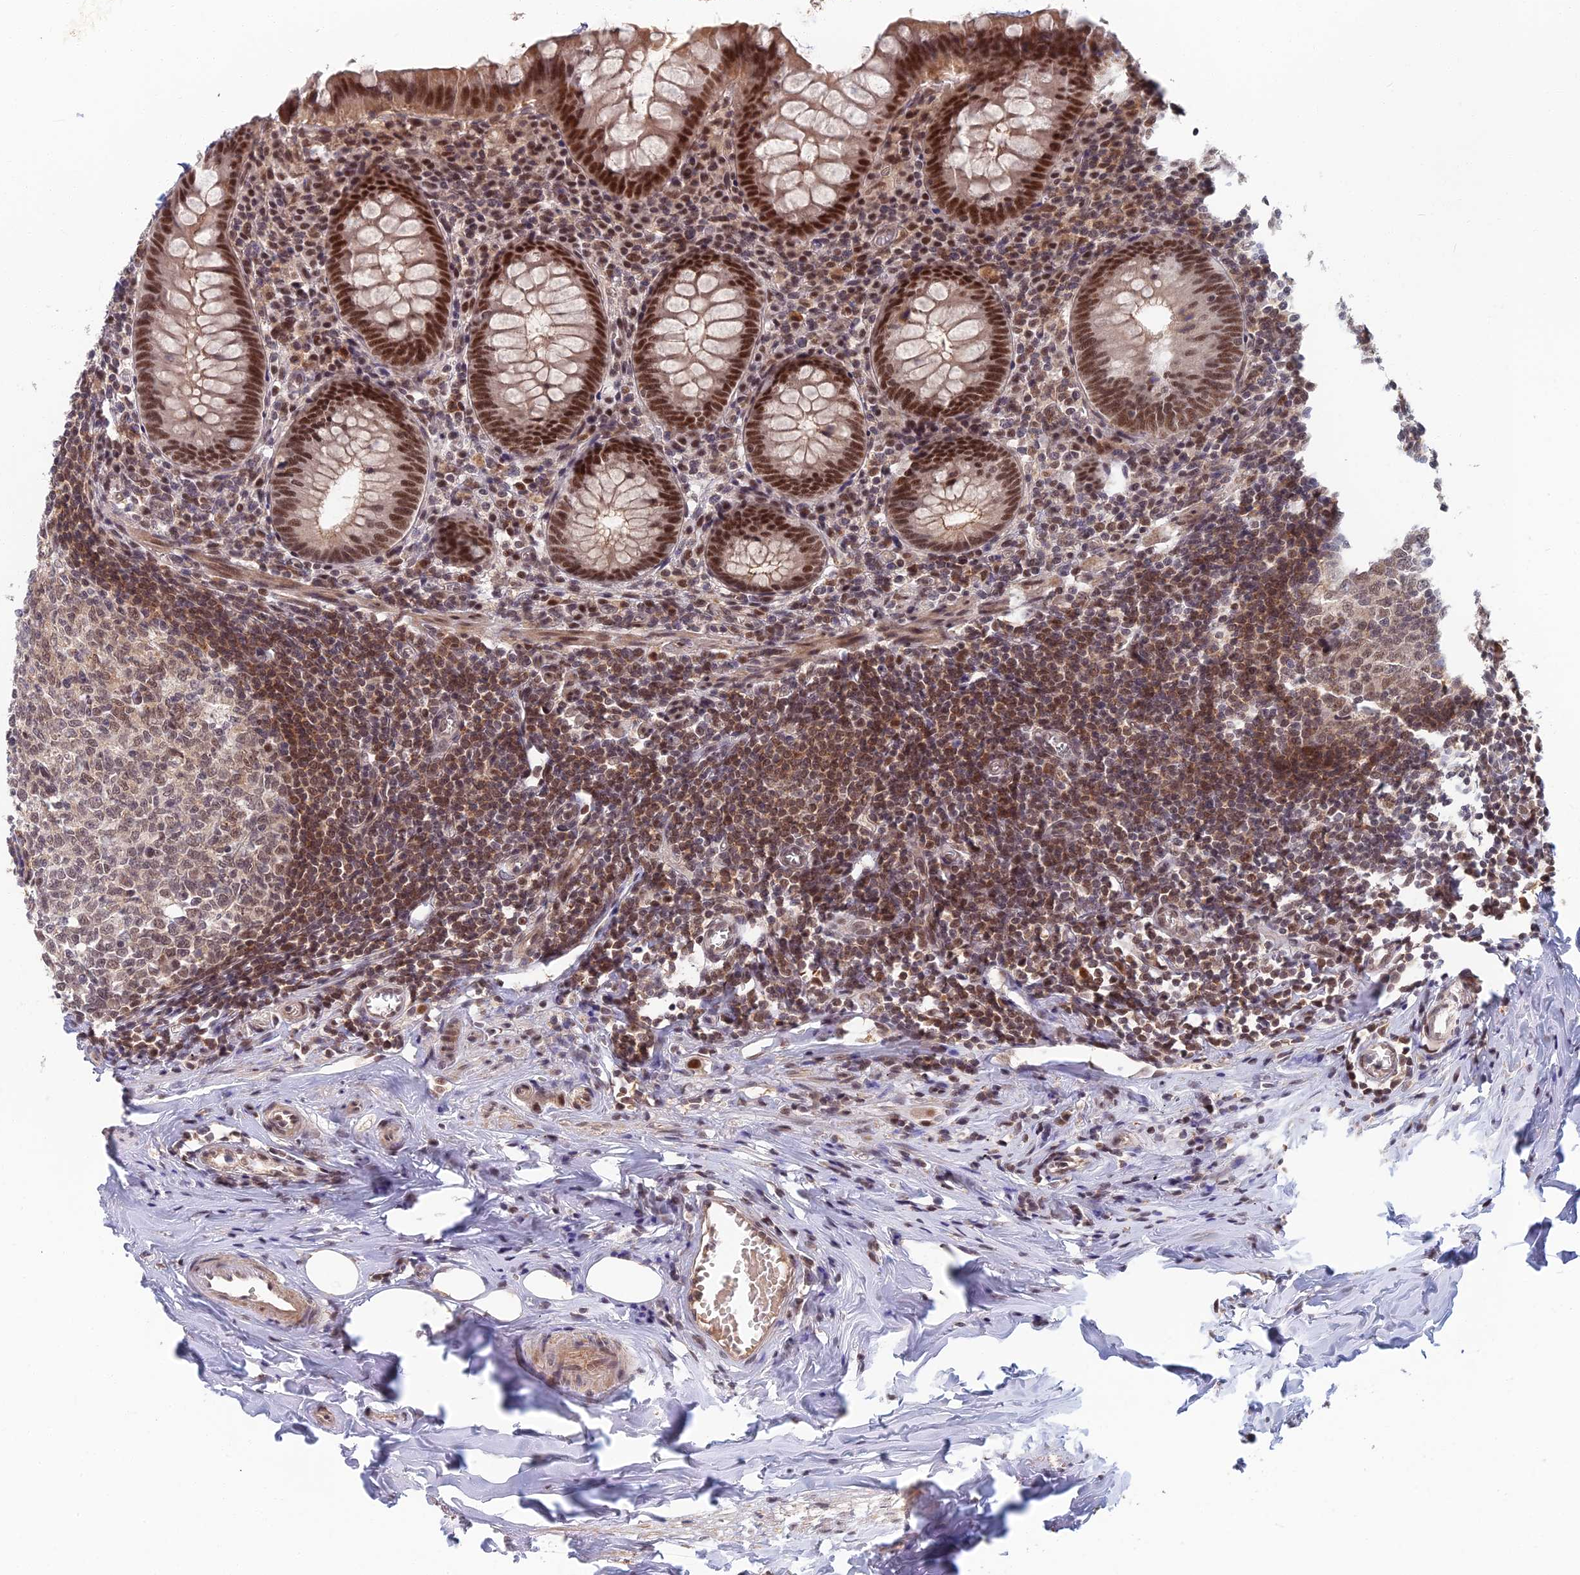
{"staining": {"intensity": "strong", "quantity": ">75%", "location": "cytoplasmic/membranous,nuclear"}, "tissue": "appendix", "cell_type": "Glandular cells", "image_type": "normal", "snomed": [{"axis": "morphology", "description": "Normal tissue, NOS"}, {"axis": "topography", "description": "Appendix"}], "caption": "Appendix stained with a brown dye shows strong cytoplasmic/membranous,nuclear positive expression in about >75% of glandular cells.", "gene": "TCEA2", "patient": {"sex": "female", "age": 51}}